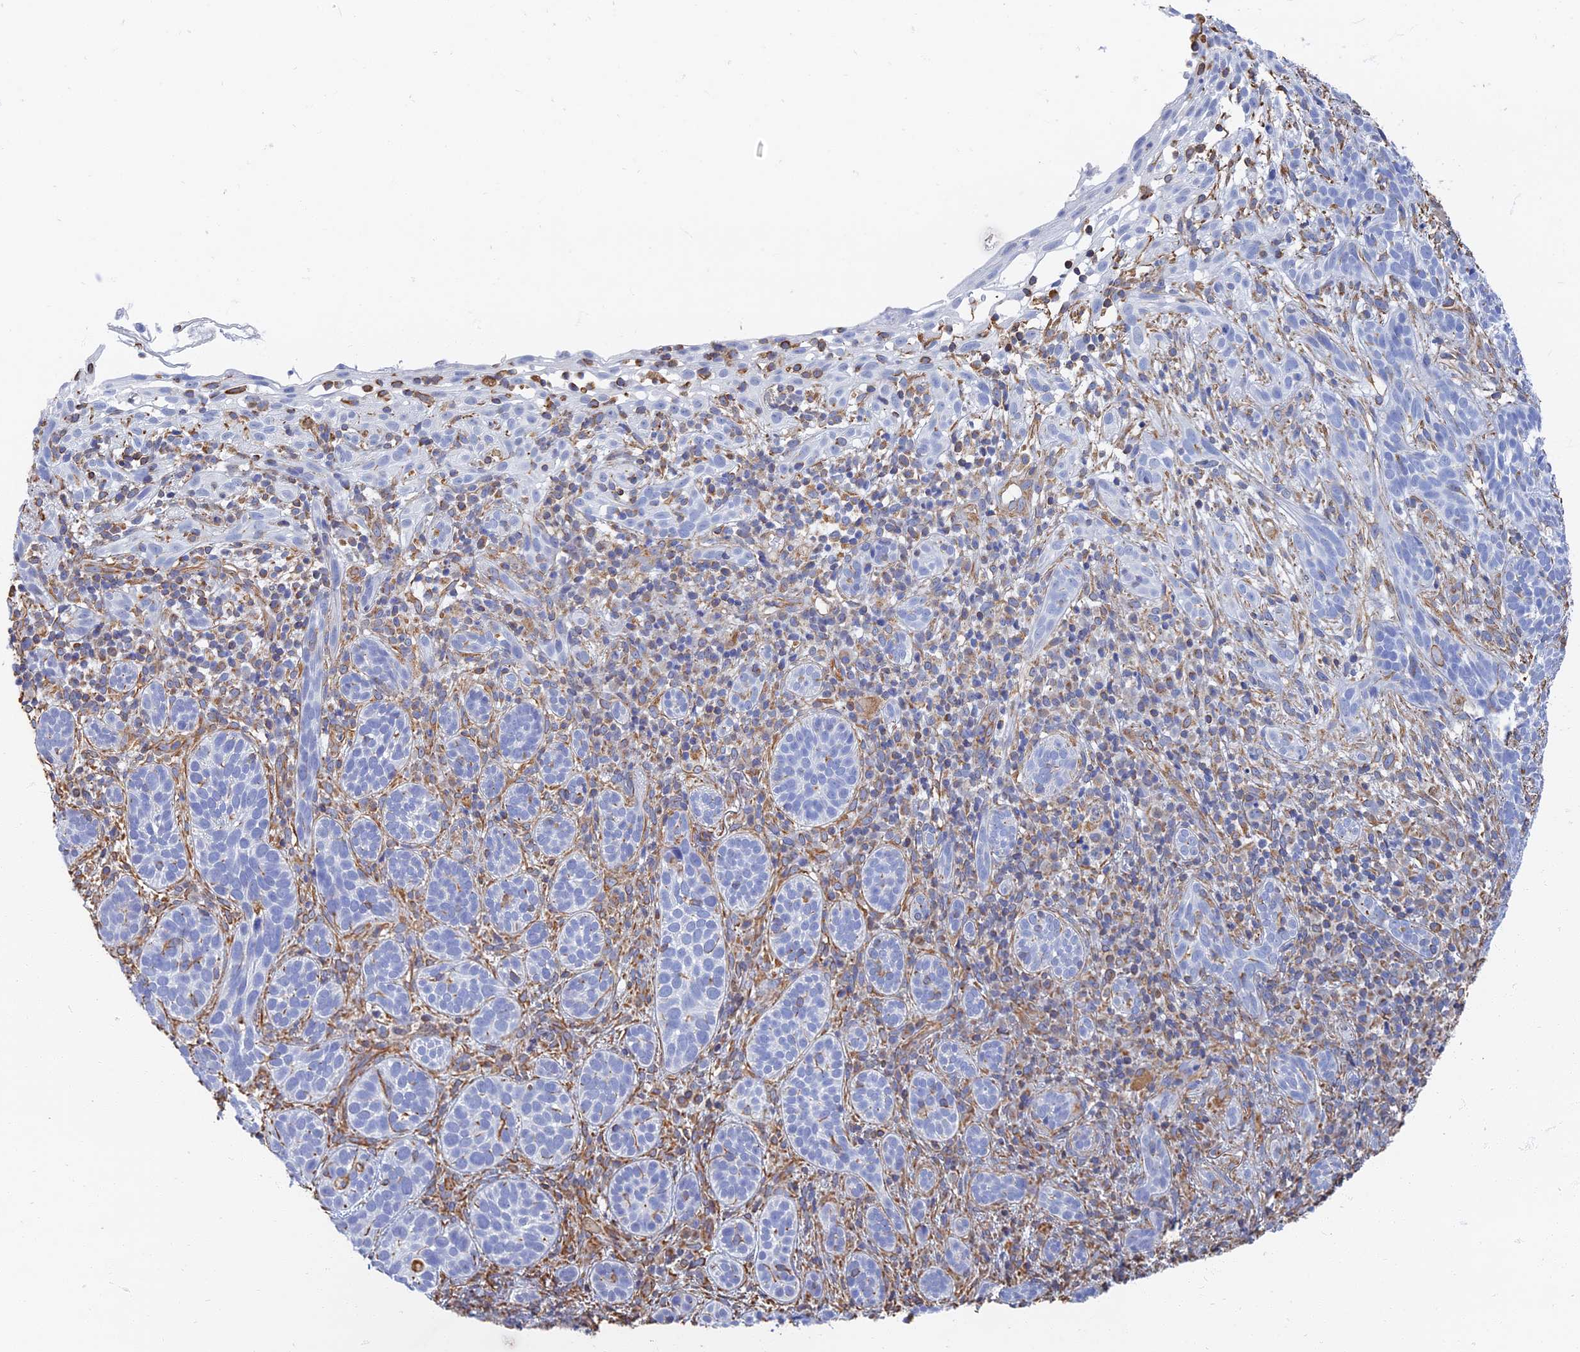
{"staining": {"intensity": "negative", "quantity": "none", "location": "none"}, "tissue": "skin cancer", "cell_type": "Tumor cells", "image_type": "cancer", "snomed": [{"axis": "morphology", "description": "Basal cell carcinoma"}, {"axis": "topography", "description": "Skin"}], "caption": "The histopathology image reveals no staining of tumor cells in skin cancer.", "gene": "RMC1", "patient": {"sex": "male", "age": 71}}